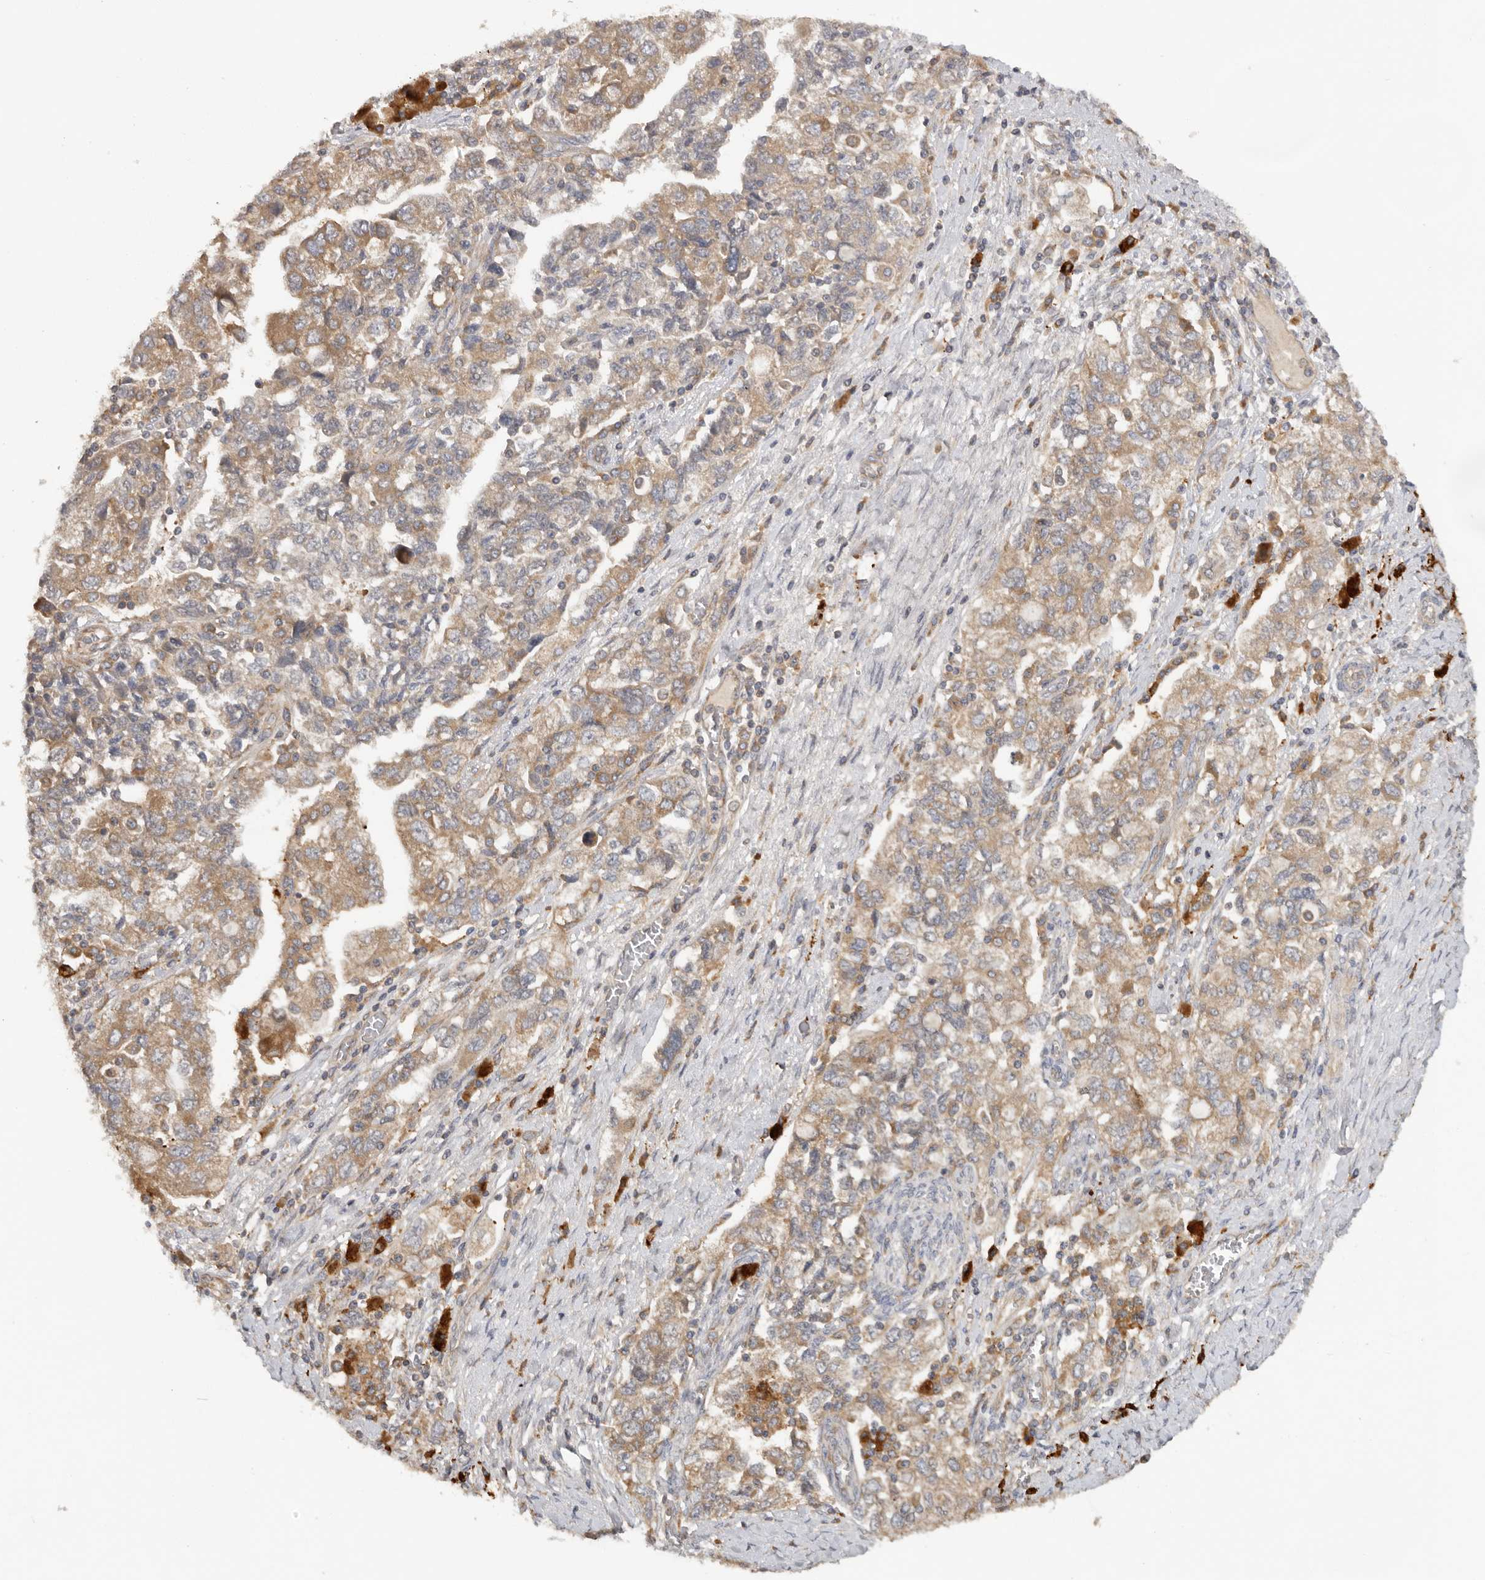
{"staining": {"intensity": "moderate", "quantity": ">75%", "location": "cytoplasmic/membranous"}, "tissue": "ovarian cancer", "cell_type": "Tumor cells", "image_type": "cancer", "snomed": [{"axis": "morphology", "description": "Carcinoma, NOS"}, {"axis": "morphology", "description": "Cystadenocarcinoma, serous, NOS"}, {"axis": "topography", "description": "Ovary"}], "caption": "Ovarian cancer (carcinoma) stained for a protein exhibits moderate cytoplasmic/membranous positivity in tumor cells.", "gene": "PPP1R42", "patient": {"sex": "female", "age": 69}}